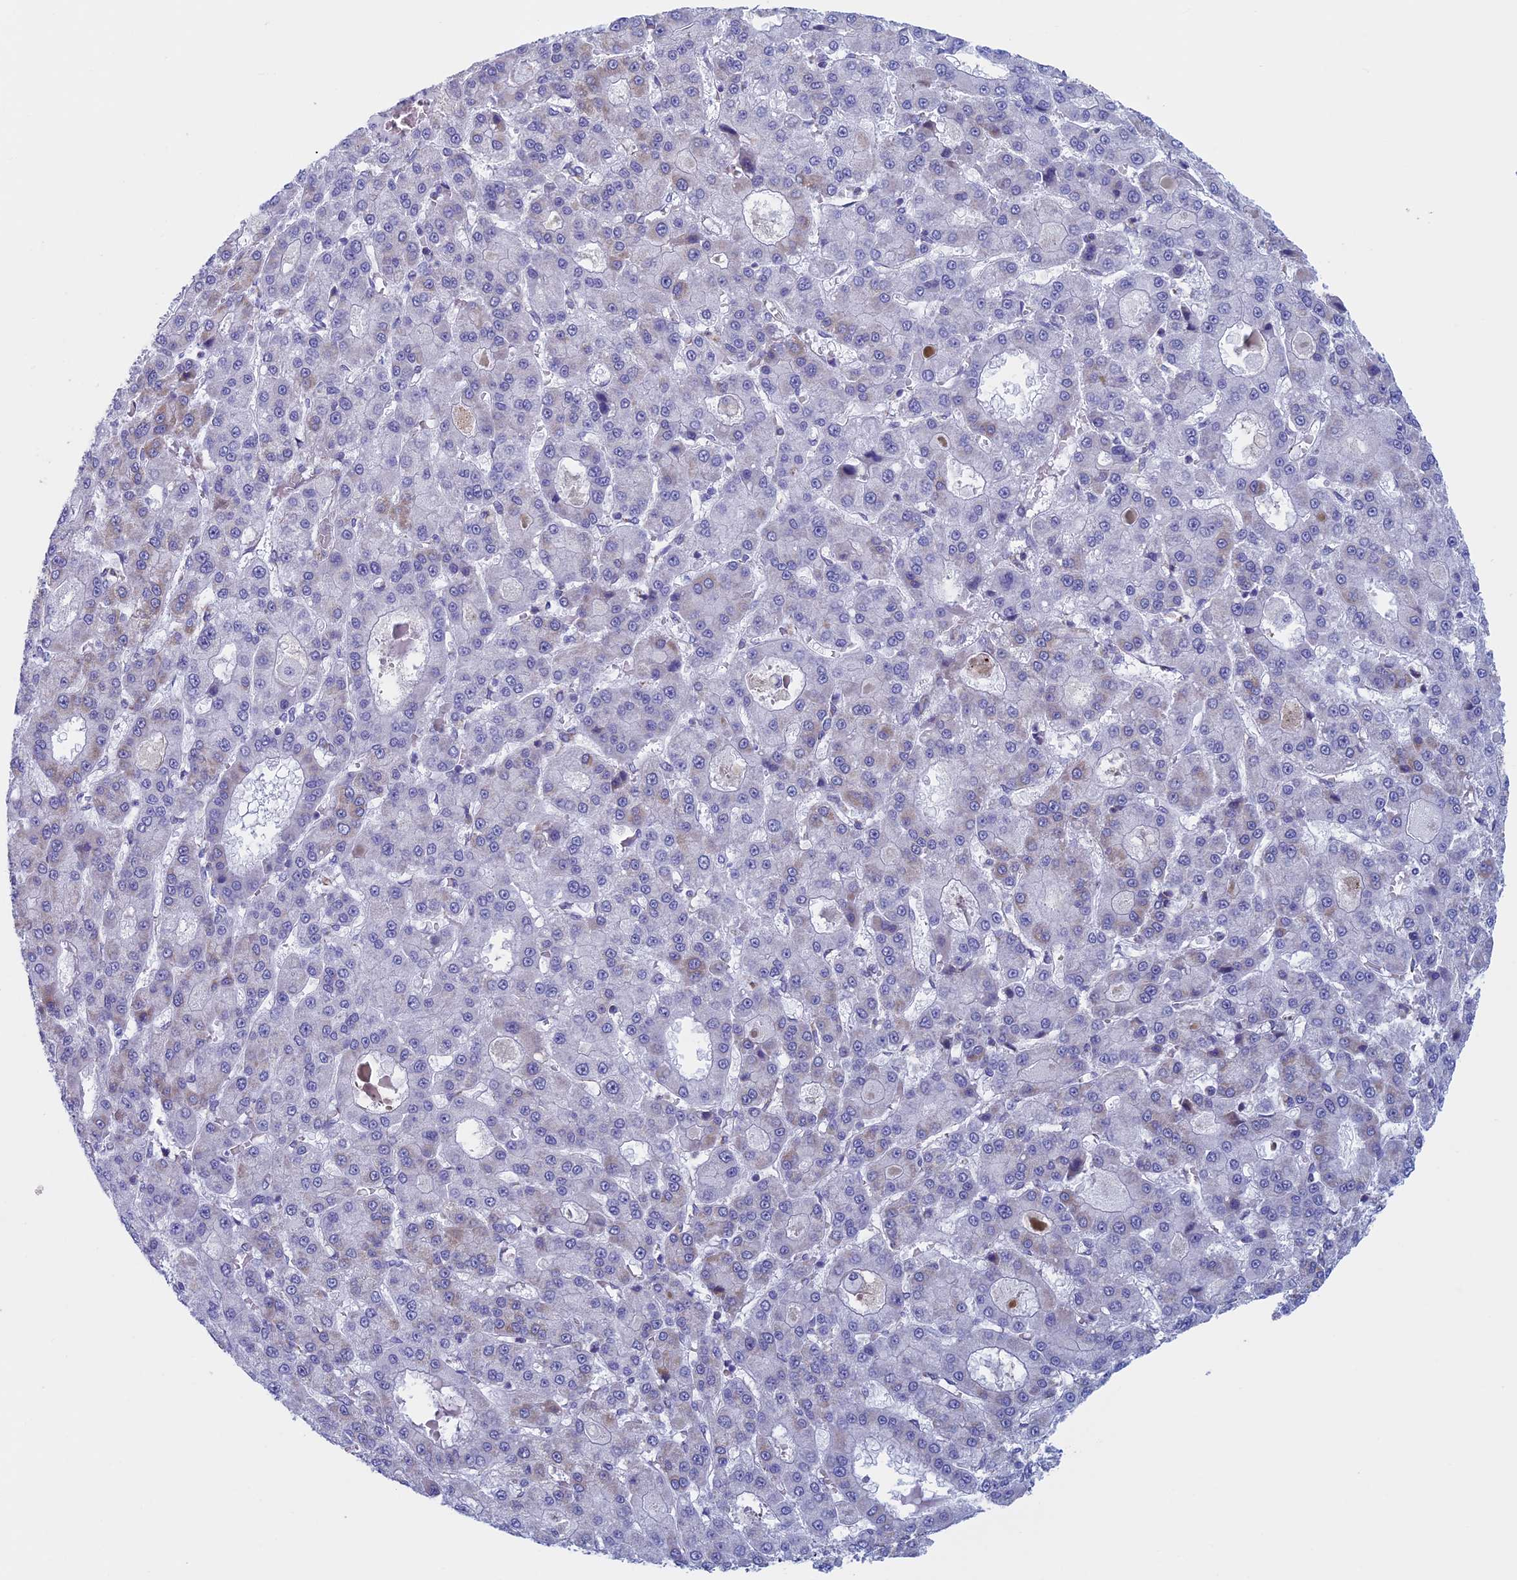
{"staining": {"intensity": "negative", "quantity": "none", "location": "none"}, "tissue": "liver cancer", "cell_type": "Tumor cells", "image_type": "cancer", "snomed": [{"axis": "morphology", "description": "Carcinoma, Hepatocellular, NOS"}, {"axis": "topography", "description": "Liver"}], "caption": "High magnification brightfield microscopy of hepatocellular carcinoma (liver) stained with DAB (brown) and counterstained with hematoxylin (blue): tumor cells show no significant staining. (DAB IHC, high magnification).", "gene": "NDUFB9", "patient": {"sex": "male", "age": 70}}